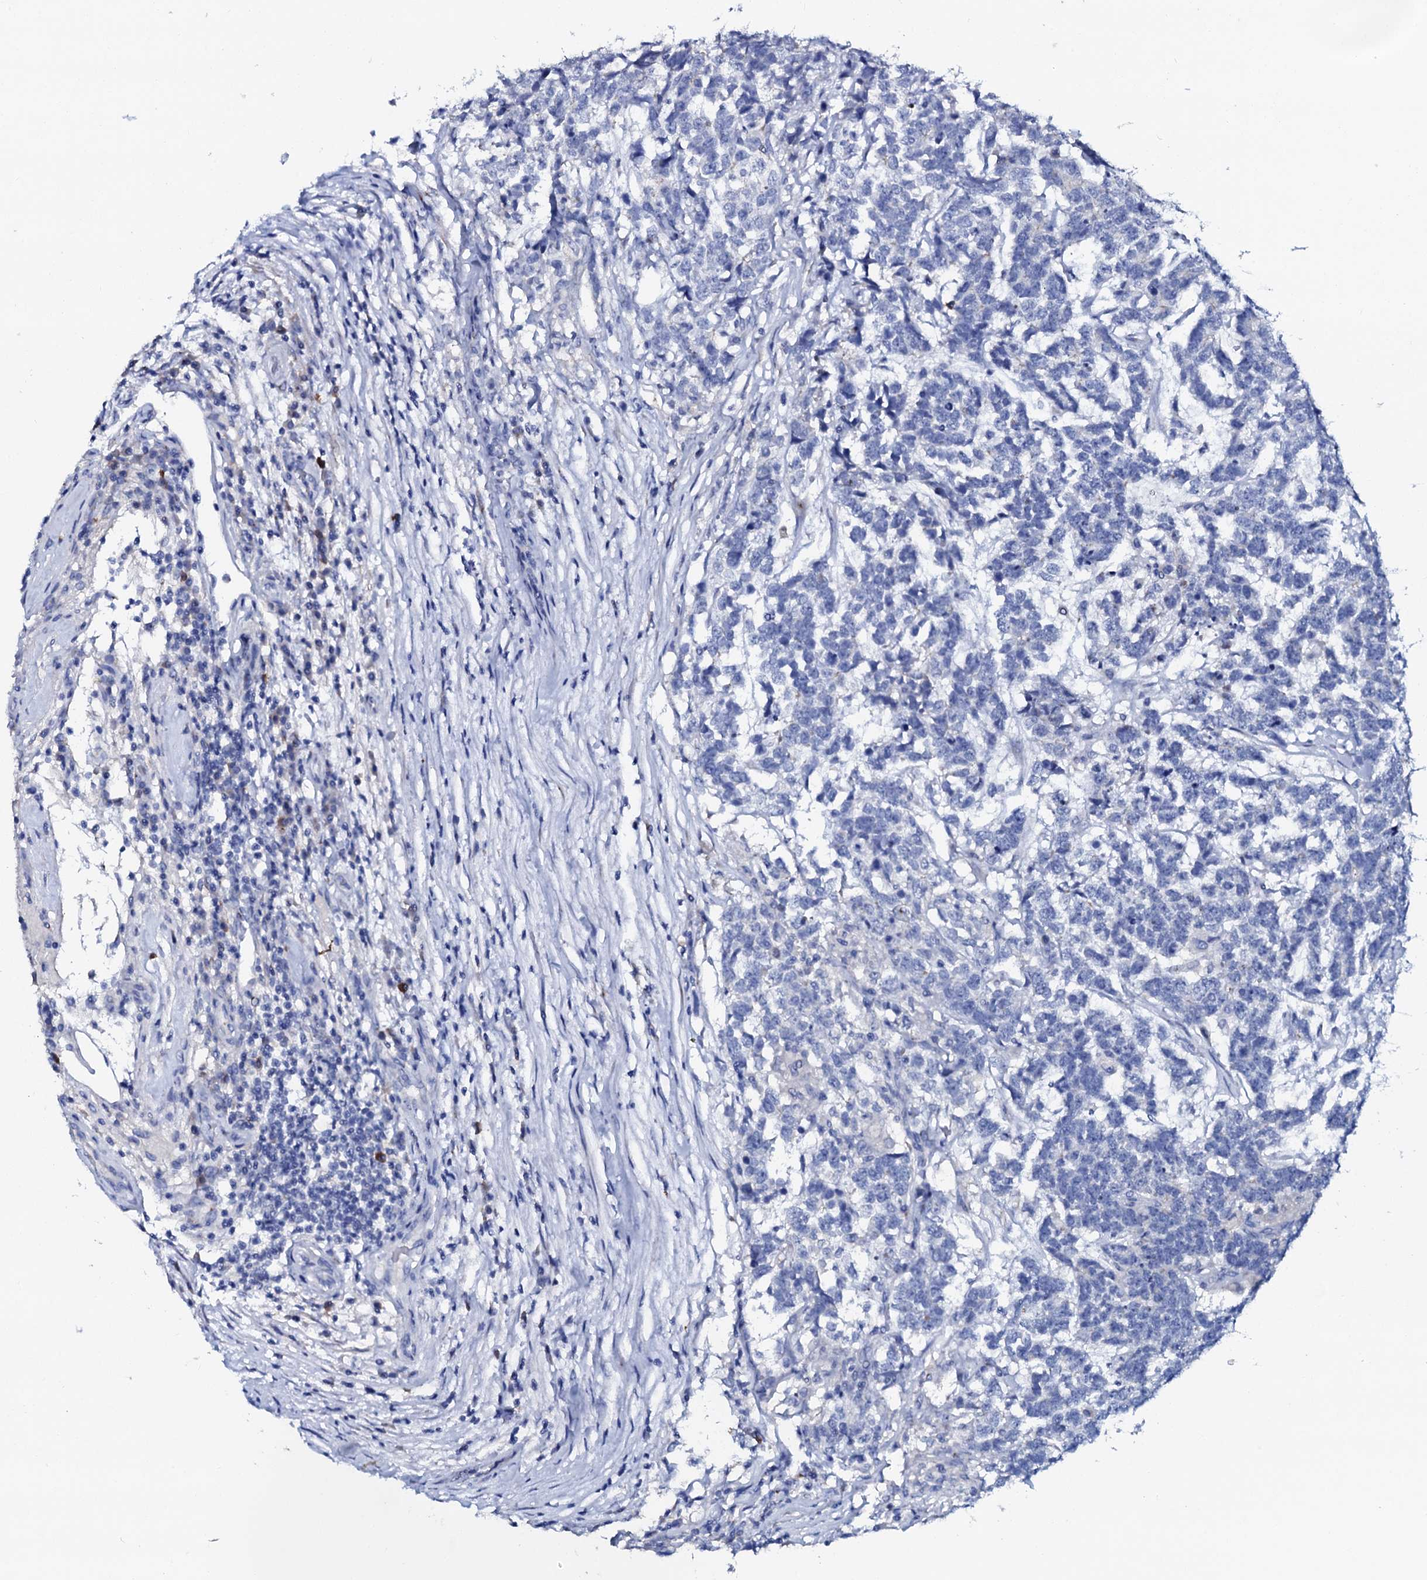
{"staining": {"intensity": "negative", "quantity": "none", "location": "none"}, "tissue": "testis cancer", "cell_type": "Tumor cells", "image_type": "cancer", "snomed": [{"axis": "morphology", "description": "Carcinoma, Embryonal, NOS"}, {"axis": "topography", "description": "Testis"}], "caption": "Tumor cells are negative for protein expression in human testis cancer (embryonal carcinoma).", "gene": "AMER2", "patient": {"sex": "male", "age": 26}}